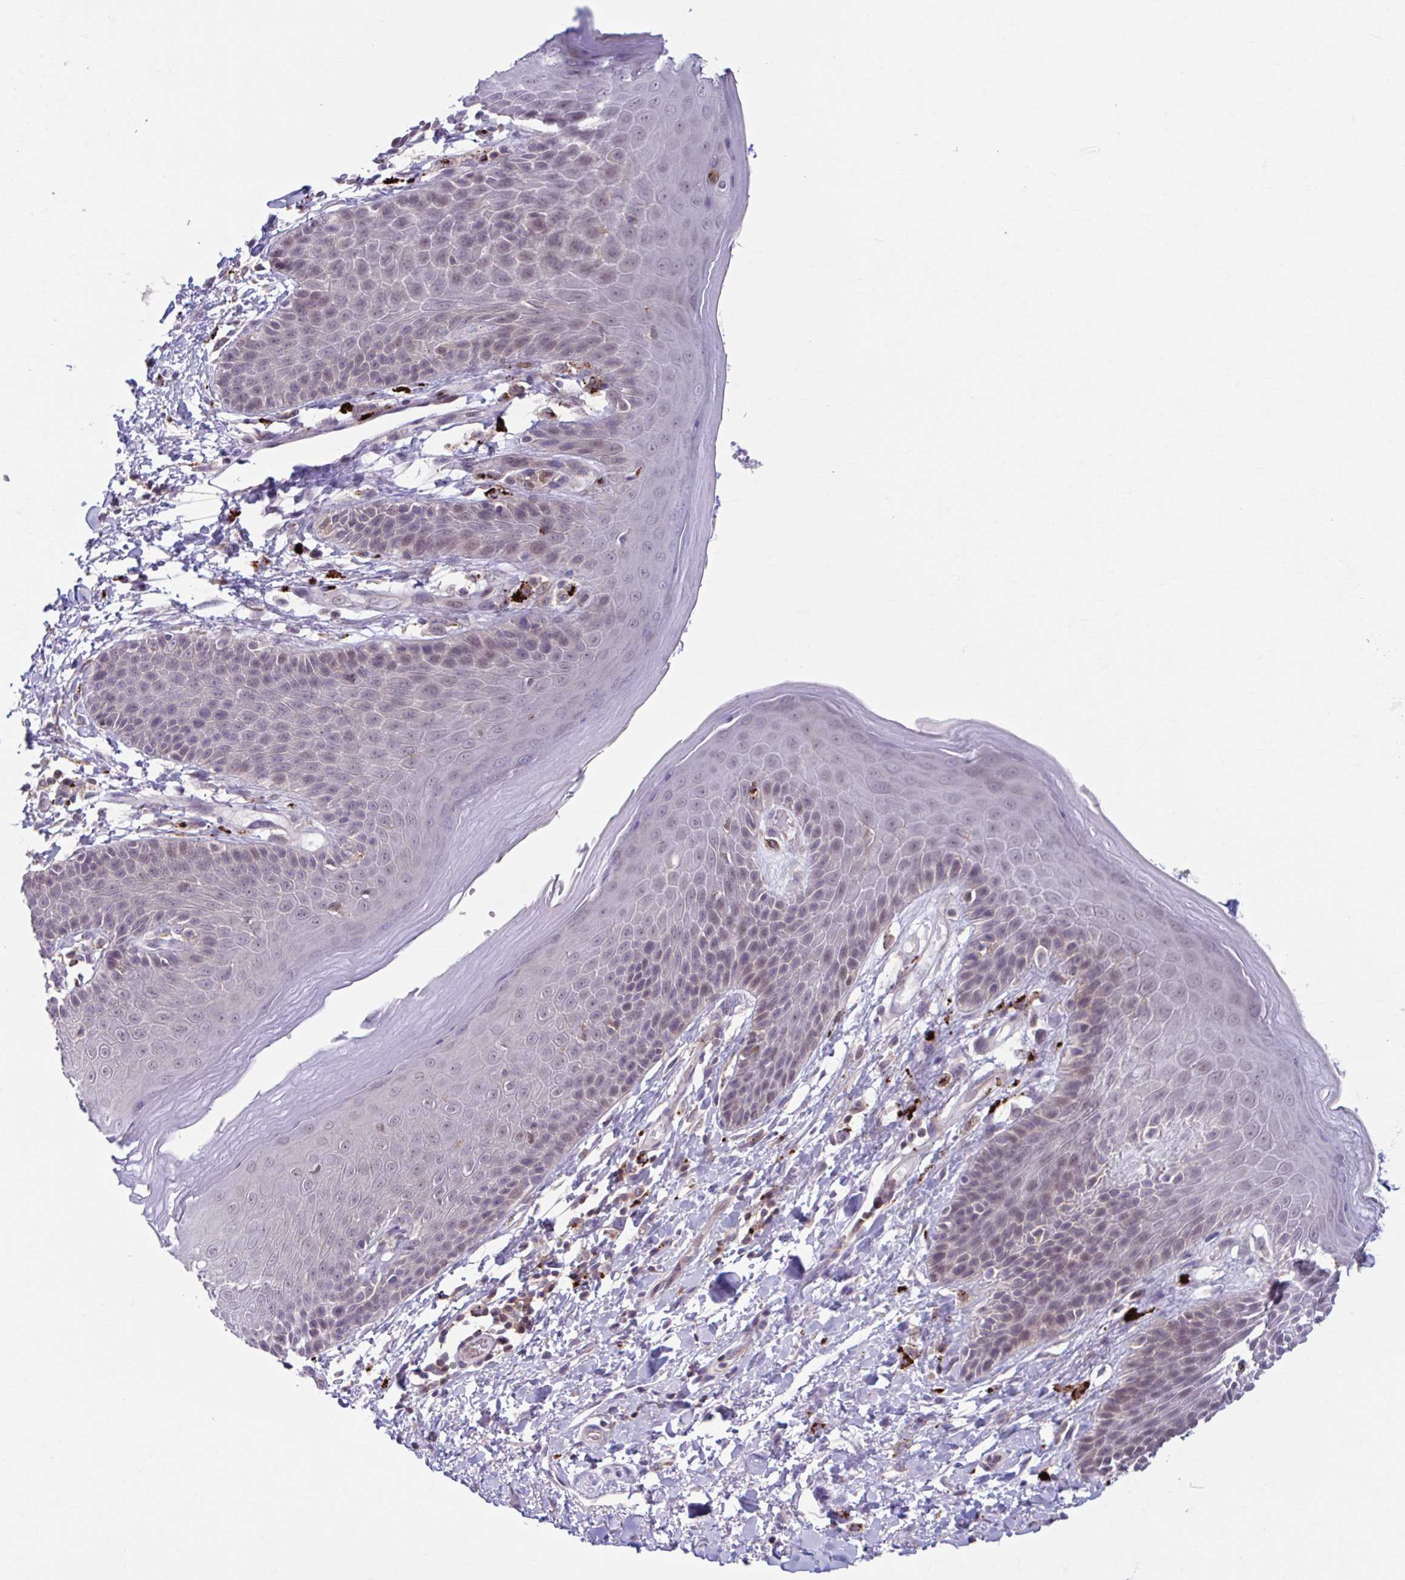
{"staining": {"intensity": "weak", "quantity": "<25%", "location": "nuclear"}, "tissue": "skin", "cell_type": "Epidermal cells", "image_type": "normal", "snomed": [{"axis": "morphology", "description": "Normal tissue, NOS"}, {"axis": "topography", "description": "Anal"}, {"axis": "topography", "description": "Peripheral nerve tissue"}], "caption": "Immunohistochemistry (IHC) of normal skin exhibits no staining in epidermal cells.", "gene": "ADAT3", "patient": {"sex": "male", "age": 51}}